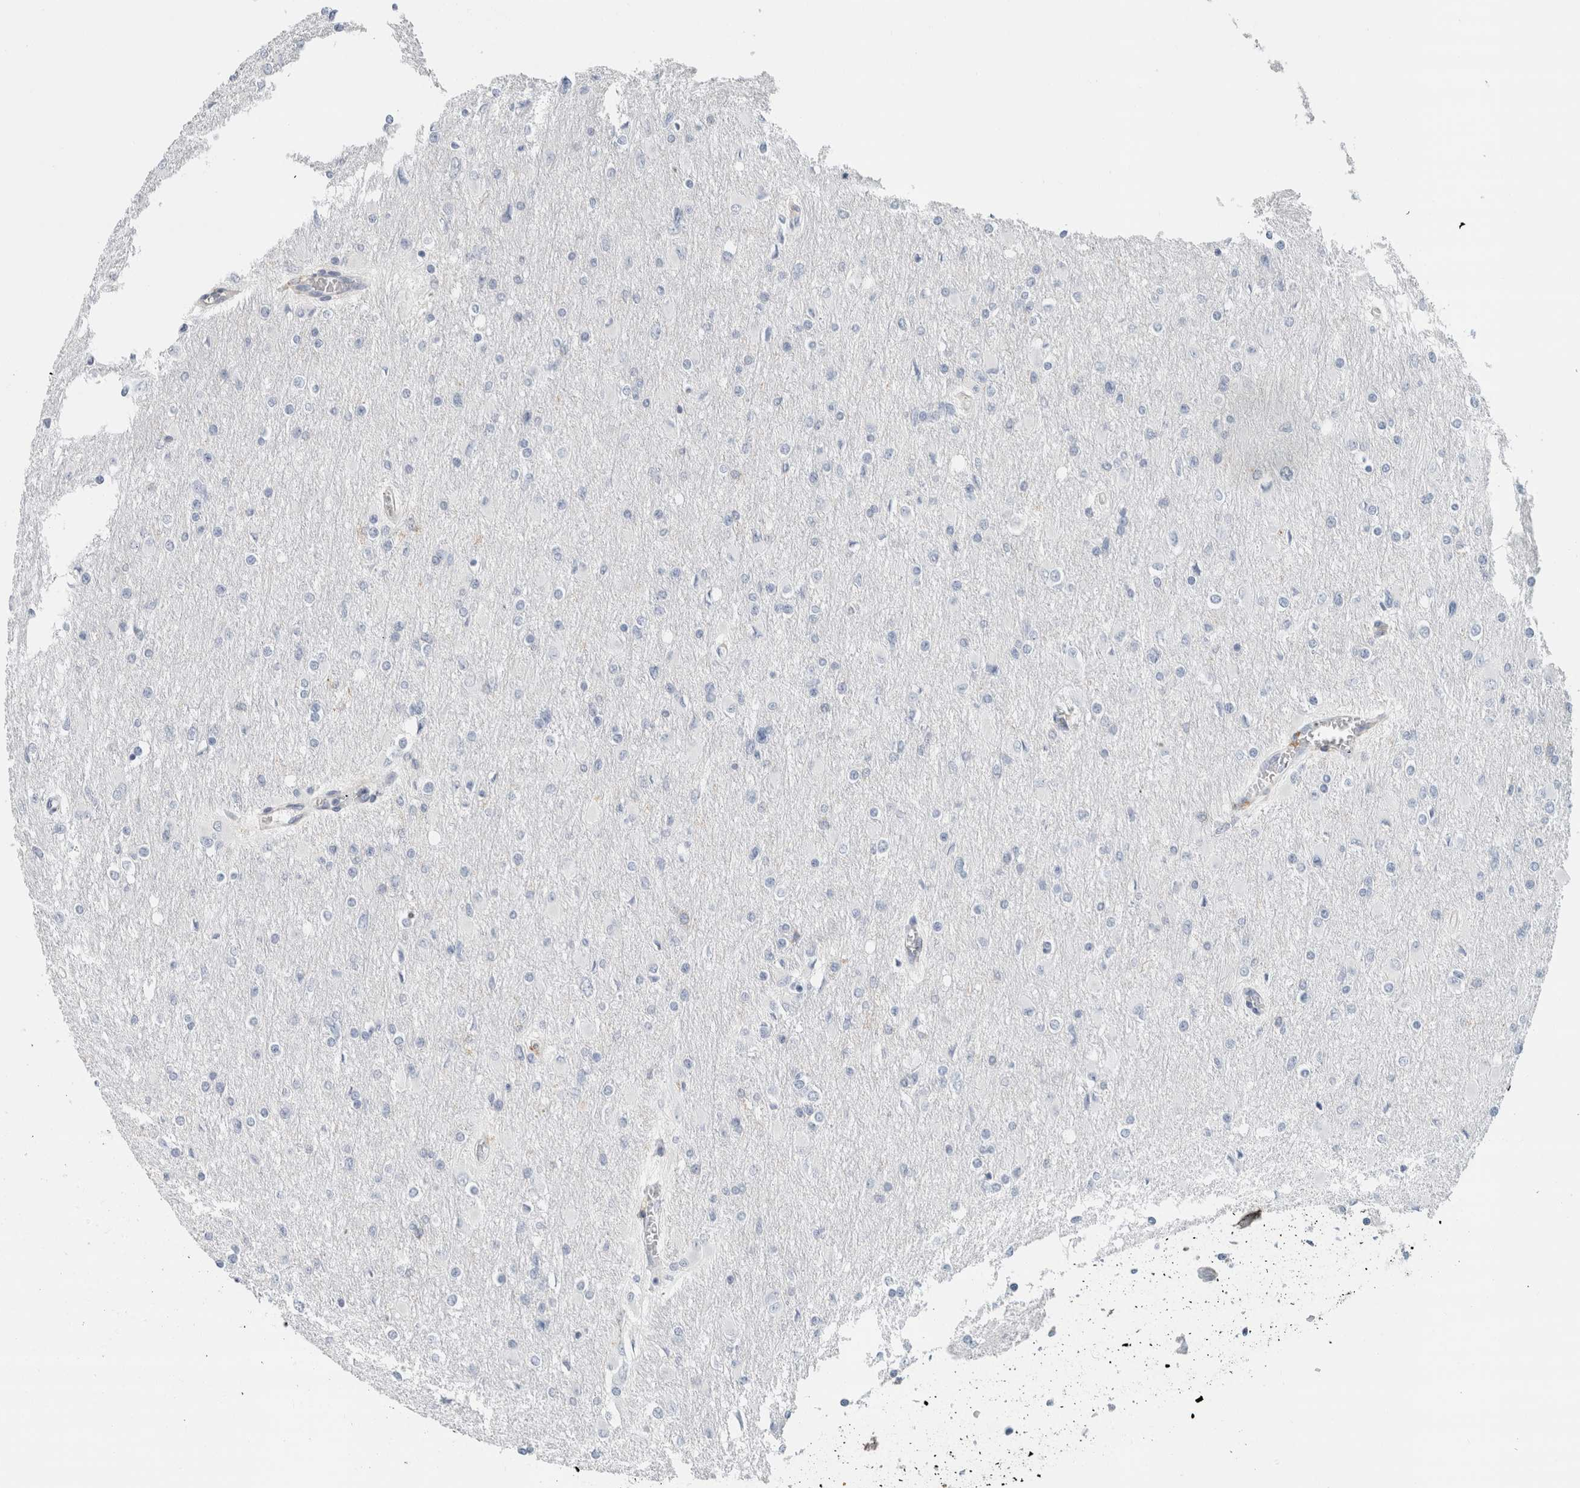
{"staining": {"intensity": "negative", "quantity": "none", "location": "none"}, "tissue": "glioma", "cell_type": "Tumor cells", "image_type": "cancer", "snomed": [{"axis": "morphology", "description": "Glioma, malignant, High grade"}, {"axis": "topography", "description": "Cerebral cortex"}], "caption": "IHC histopathology image of human malignant glioma (high-grade) stained for a protein (brown), which shows no positivity in tumor cells. (IHC, brightfield microscopy, high magnification).", "gene": "LY86", "patient": {"sex": "female", "age": 36}}